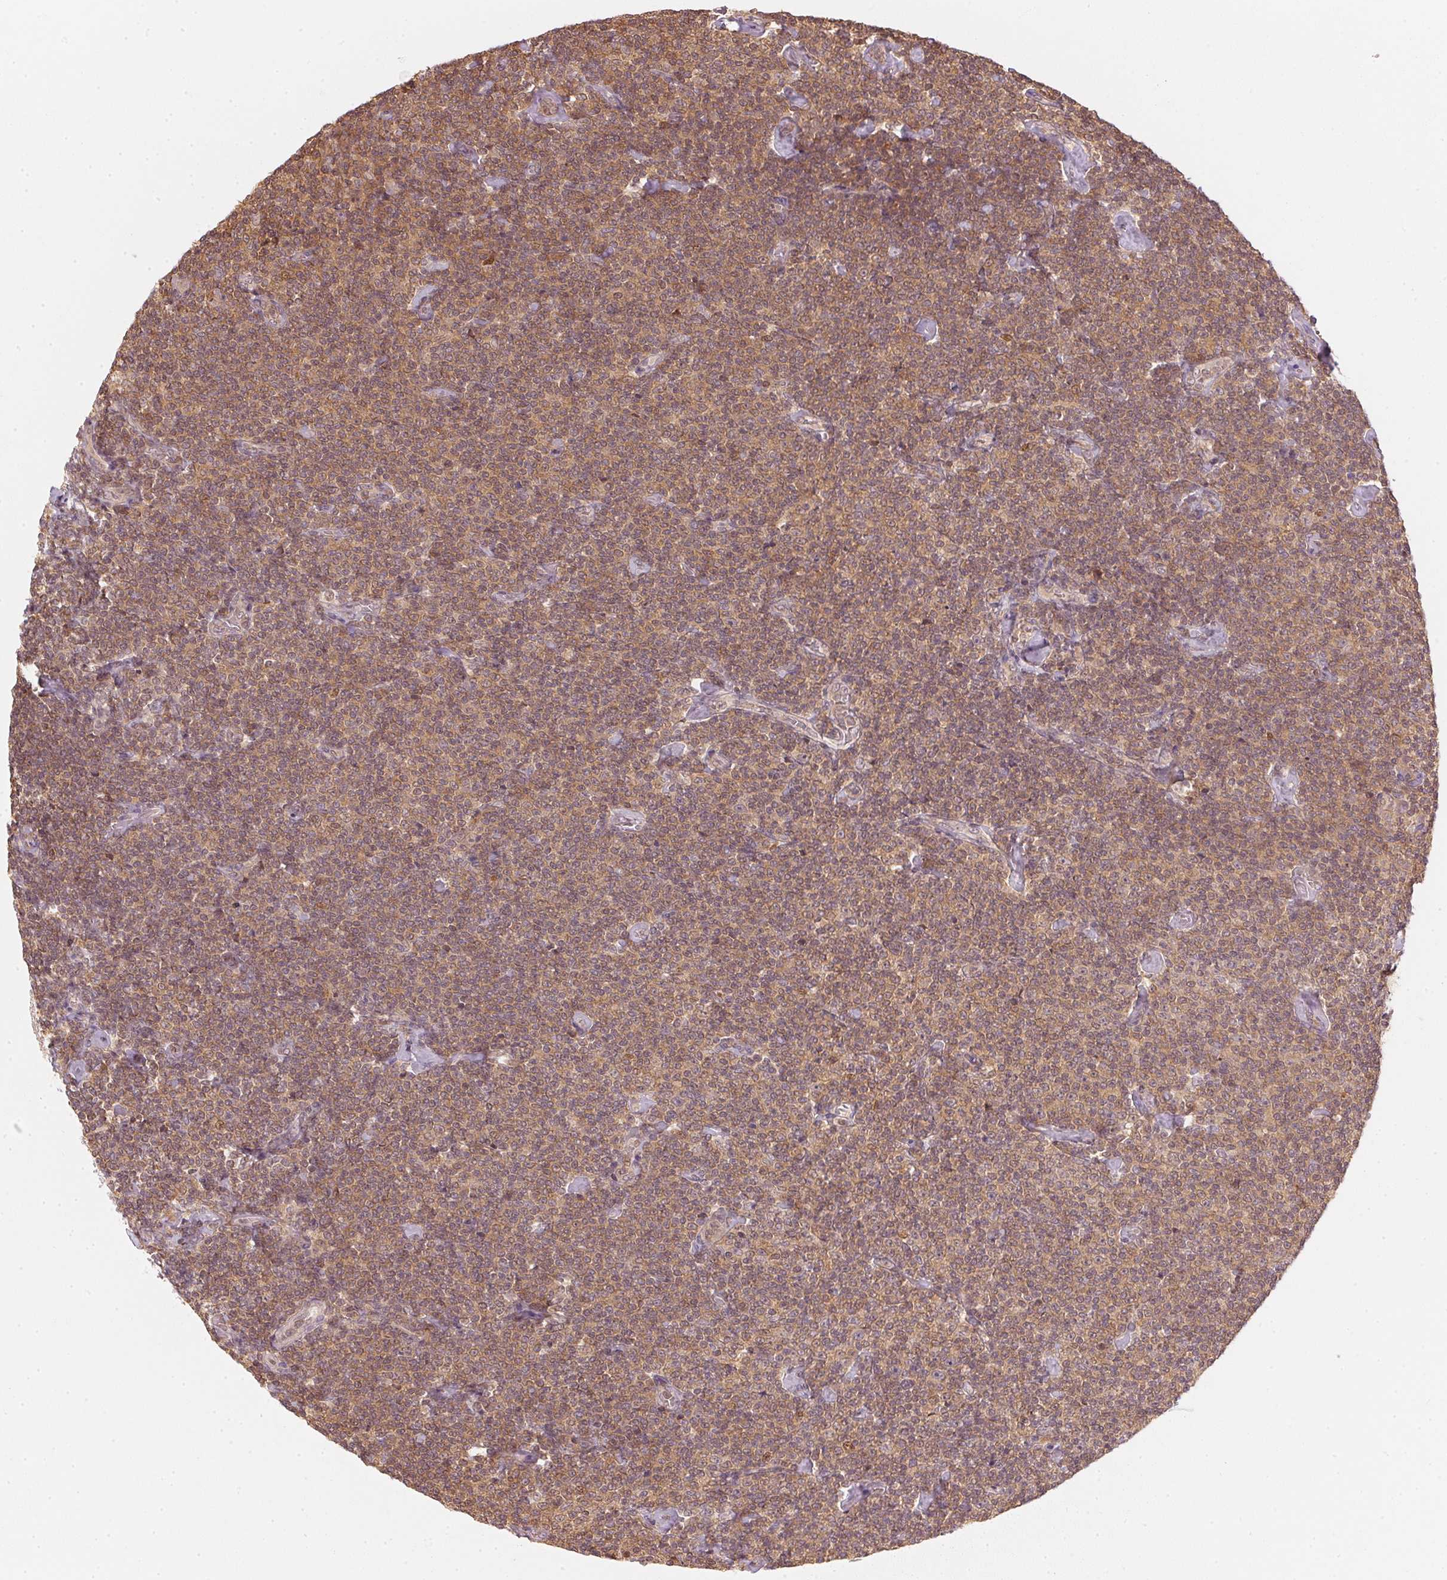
{"staining": {"intensity": "moderate", "quantity": ">75%", "location": "cytoplasmic/membranous,nuclear"}, "tissue": "lymphoma", "cell_type": "Tumor cells", "image_type": "cancer", "snomed": [{"axis": "morphology", "description": "Malignant lymphoma, non-Hodgkin's type, Low grade"}, {"axis": "topography", "description": "Lymph node"}], "caption": "This image shows immunohistochemistry staining of human lymphoma, with medium moderate cytoplasmic/membranous and nuclear expression in approximately >75% of tumor cells.", "gene": "UBE2L3", "patient": {"sex": "male", "age": 81}}